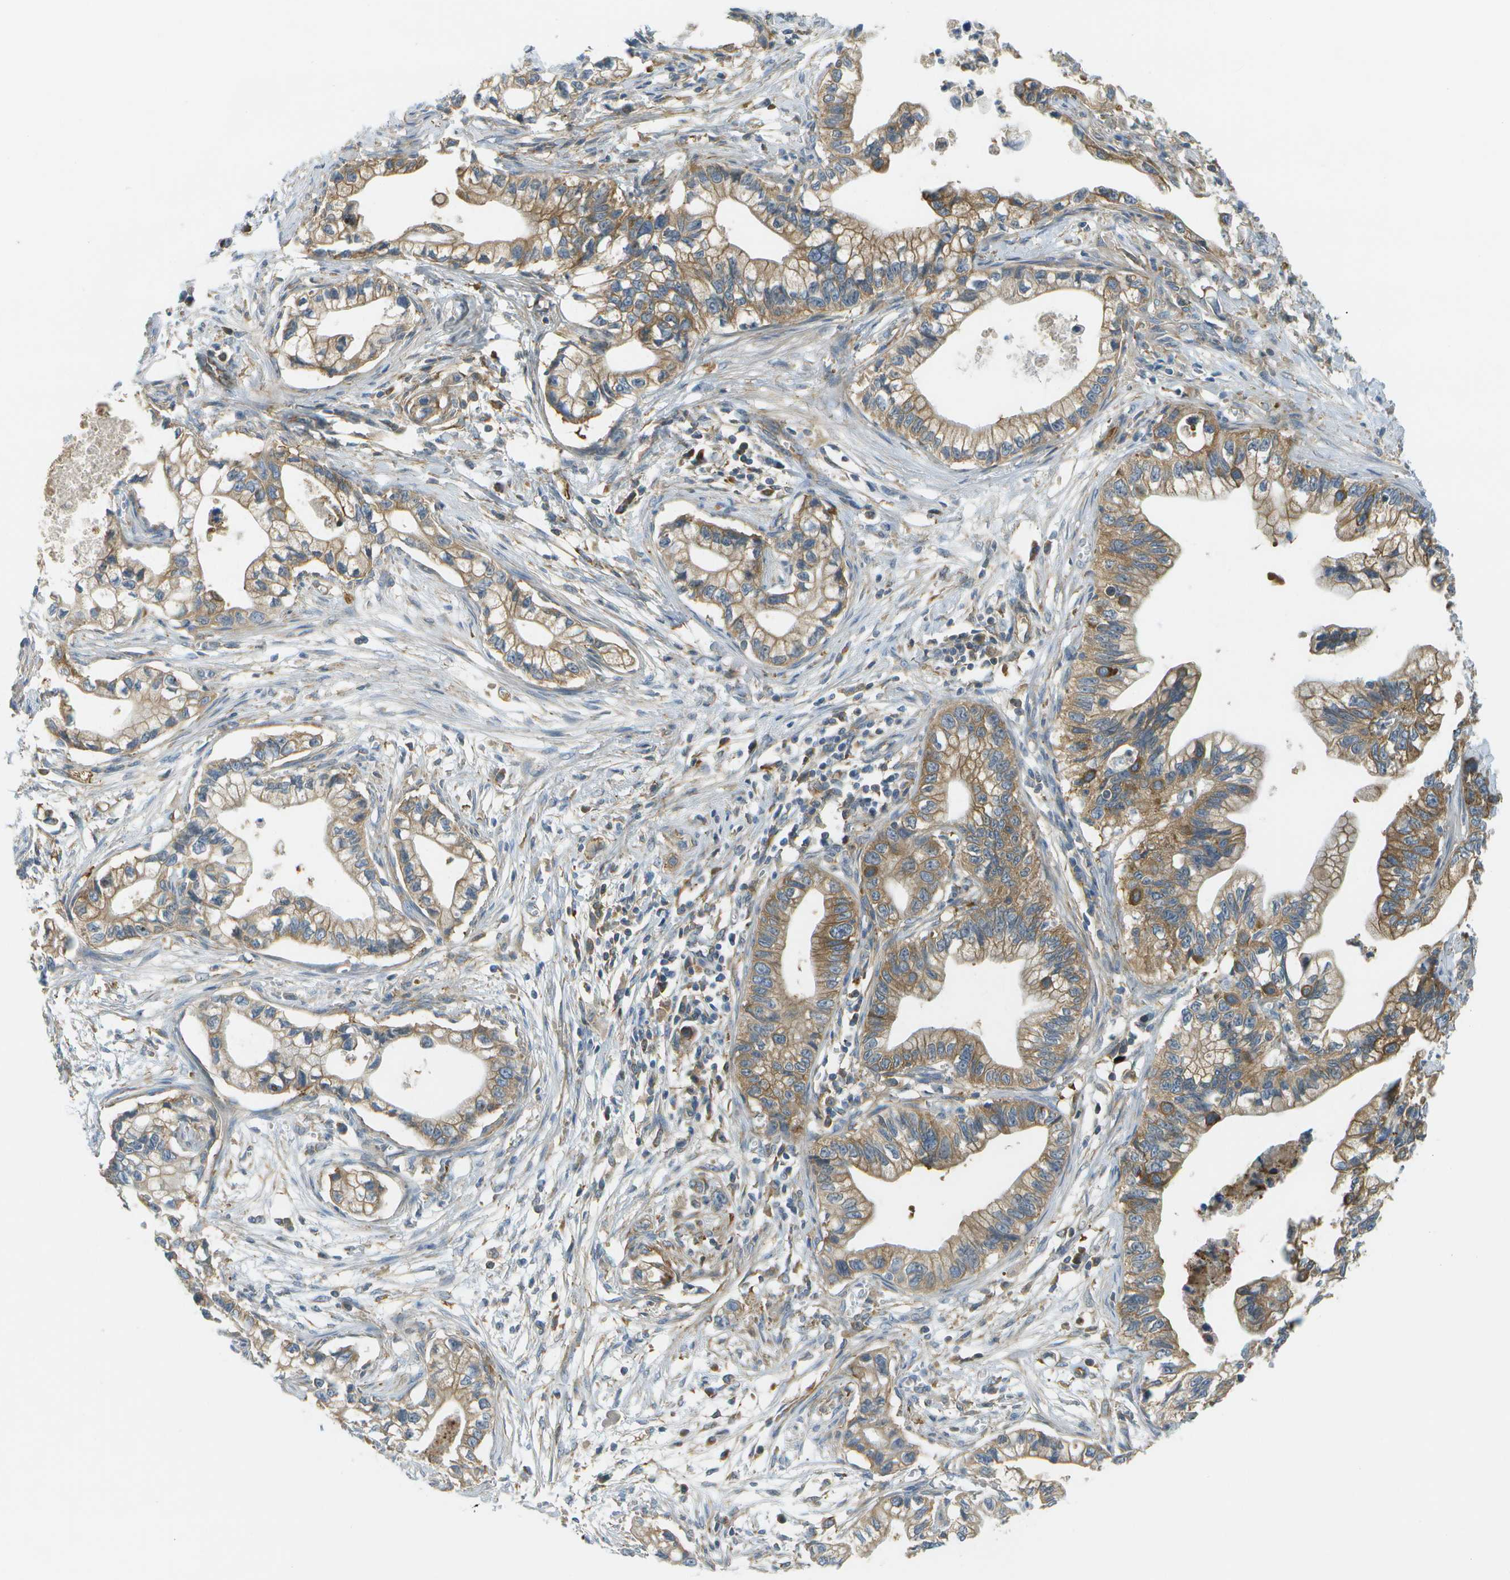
{"staining": {"intensity": "moderate", "quantity": ">75%", "location": "cytoplasmic/membranous"}, "tissue": "pancreatic cancer", "cell_type": "Tumor cells", "image_type": "cancer", "snomed": [{"axis": "morphology", "description": "Adenocarcinoma, NOS"}, {"axis": "topography", "description": "Pancreas"}], "caption": "Adenocarcinoma (pancreatic) stained for a protein (brown) displays moderate cytoplasmic/membranous positive positivity in about >75% of tumor cells.", "gene": "WNK2", "patient": {"sex": "male", "age": 56}}